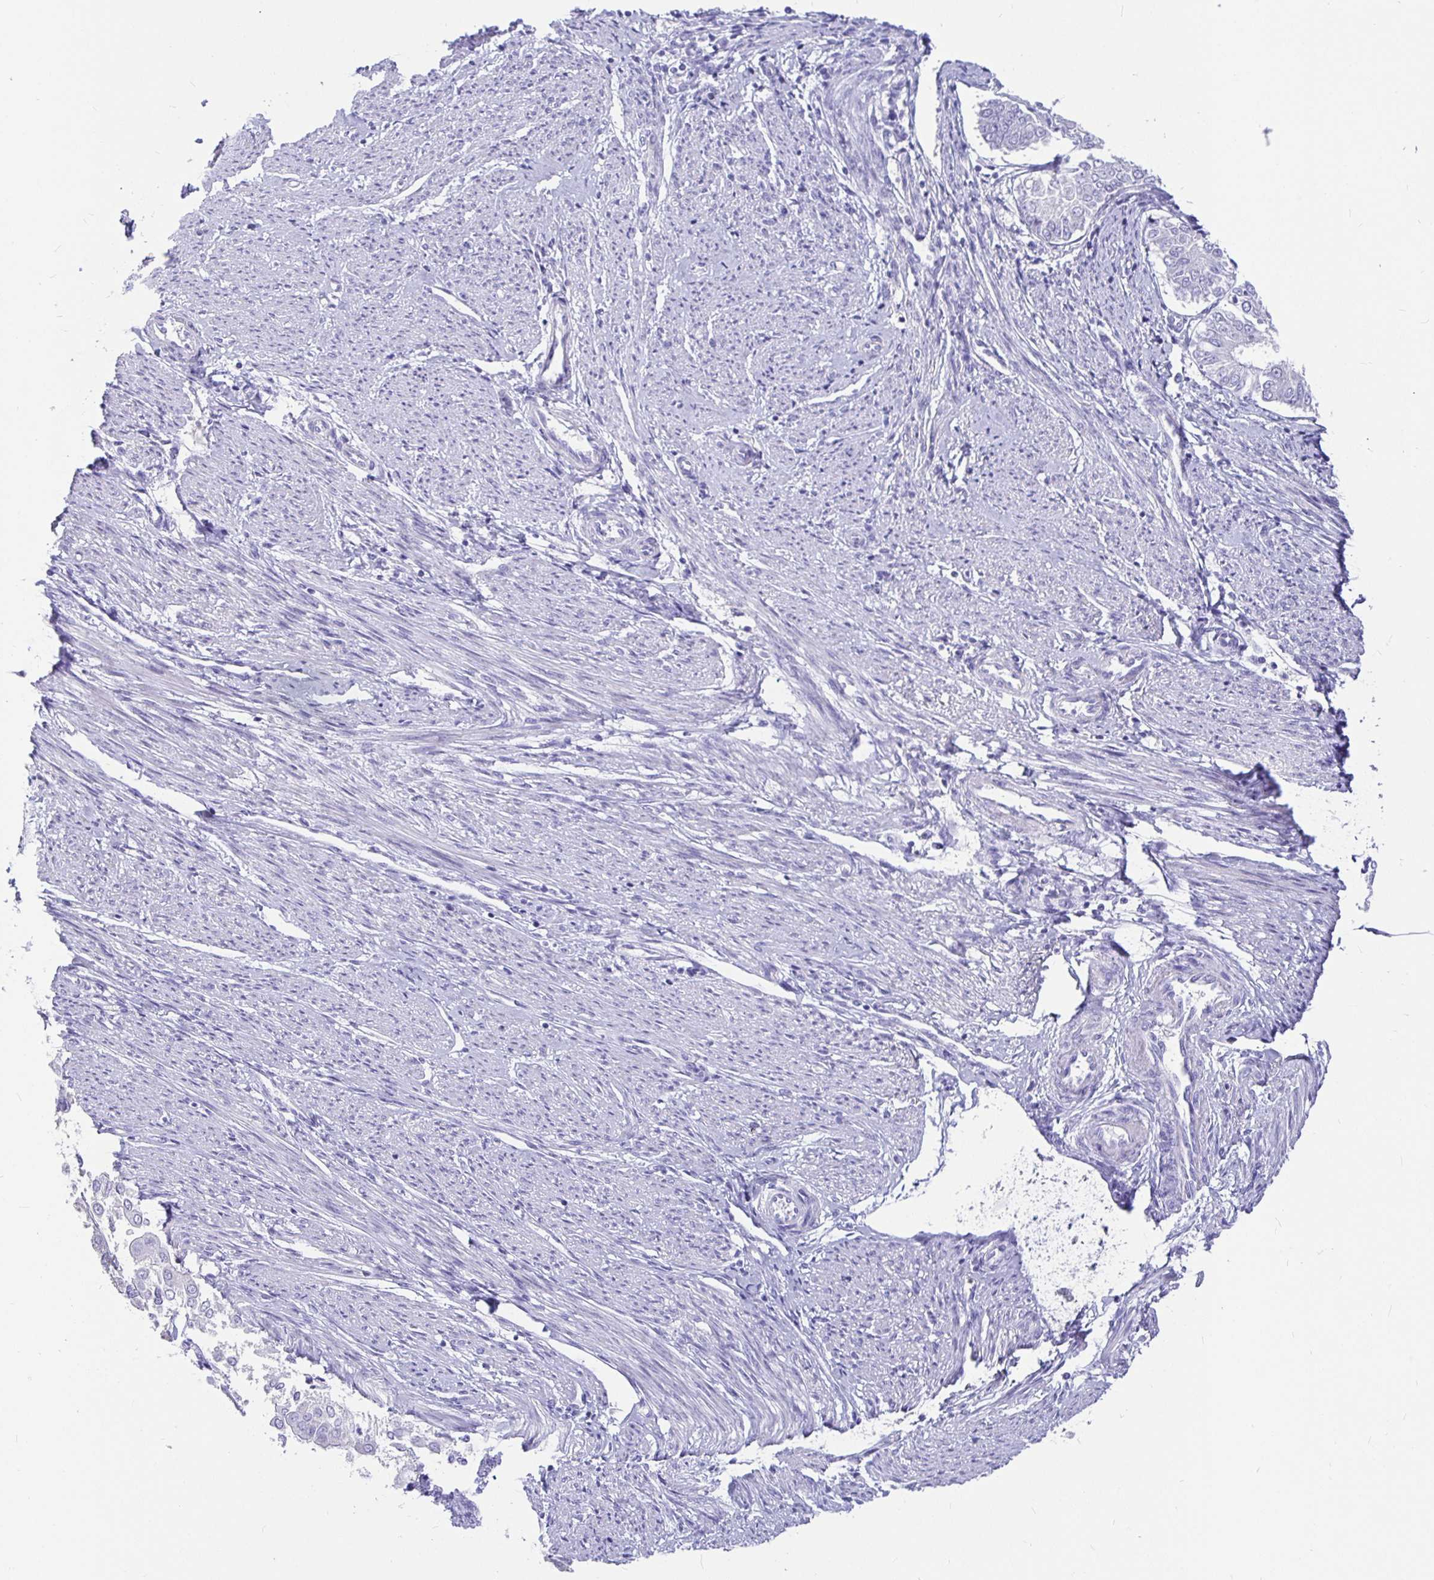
{"staining": {"intensity": "negative", "quantity": "none", "location": "none"}, "tissue": "endometrial cancer", "cell_type": "Tumor cells", "image_type": "cancer", "snomed": [{"axis": "morphology", "description": "Adenocarcinoma, NOS"}, {"axis": "topography", "description": "Endometrium"}], "caption": "Protein analysis of endometrial cancer (adenocarcinoma) reveals no significant staining in tumor cells.", "gene": "TPTE", "patient": {"sex": "female", "age": 68}}